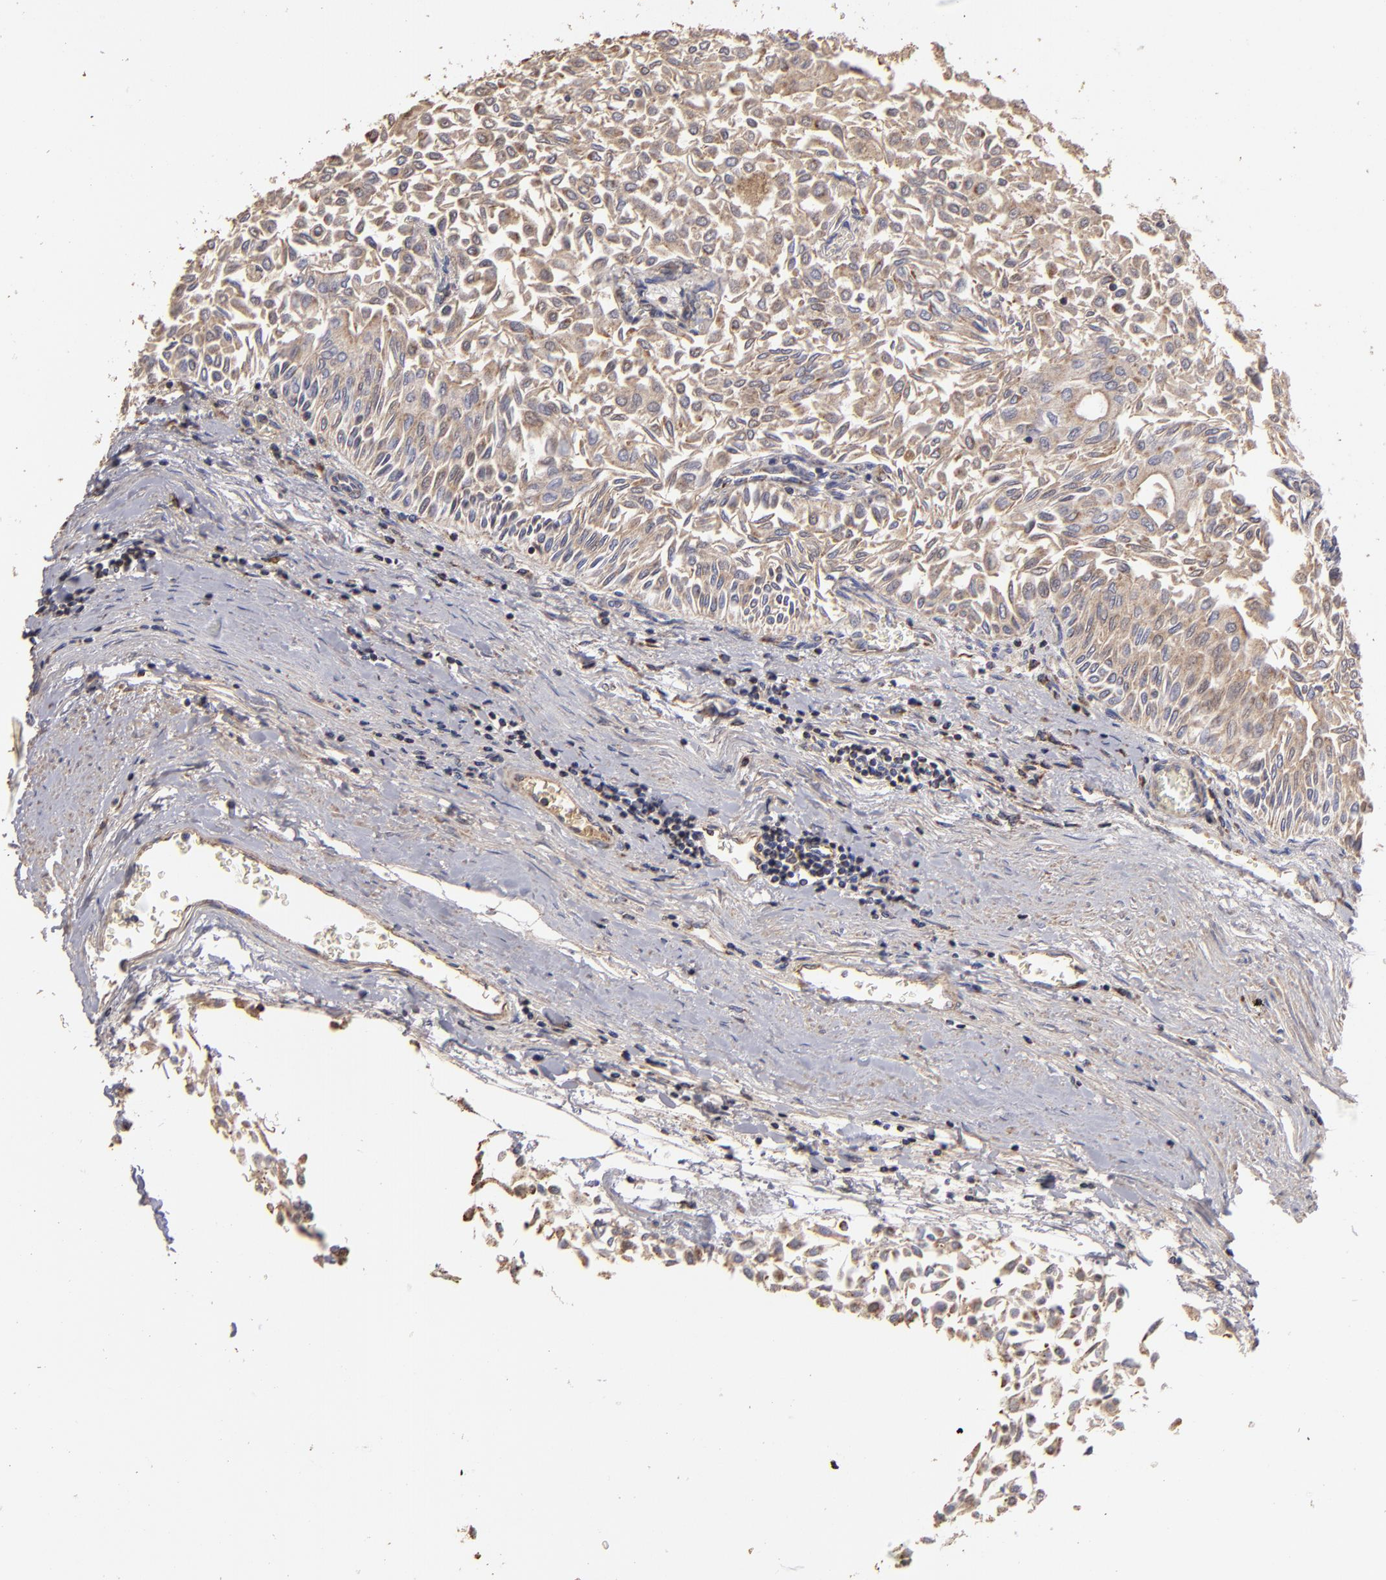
{"staining": {"intensity": "weak", "quantity": ">75%", "location": "cytoplasmic/membranous"}, "tissue": "urothelial cancer", "cell_type": "Tumor cells", "image_type": "cancer", "snomed": [{"axis": "morphology", "description": "Urothelial carcinoma, Low grade"}, {"axis": "topography", "description": "Urinary bladder"}], "caption": "Immunohistochemistry histopathology image of human low-grade urothelial carcinoma stained for a protein (brown), which exhibits low levels of weak cytoplasmic/membranous positivity in about >75% of tumor cells.", "gene": "CFB", "patient": {"sex": "male", "age": 64}}